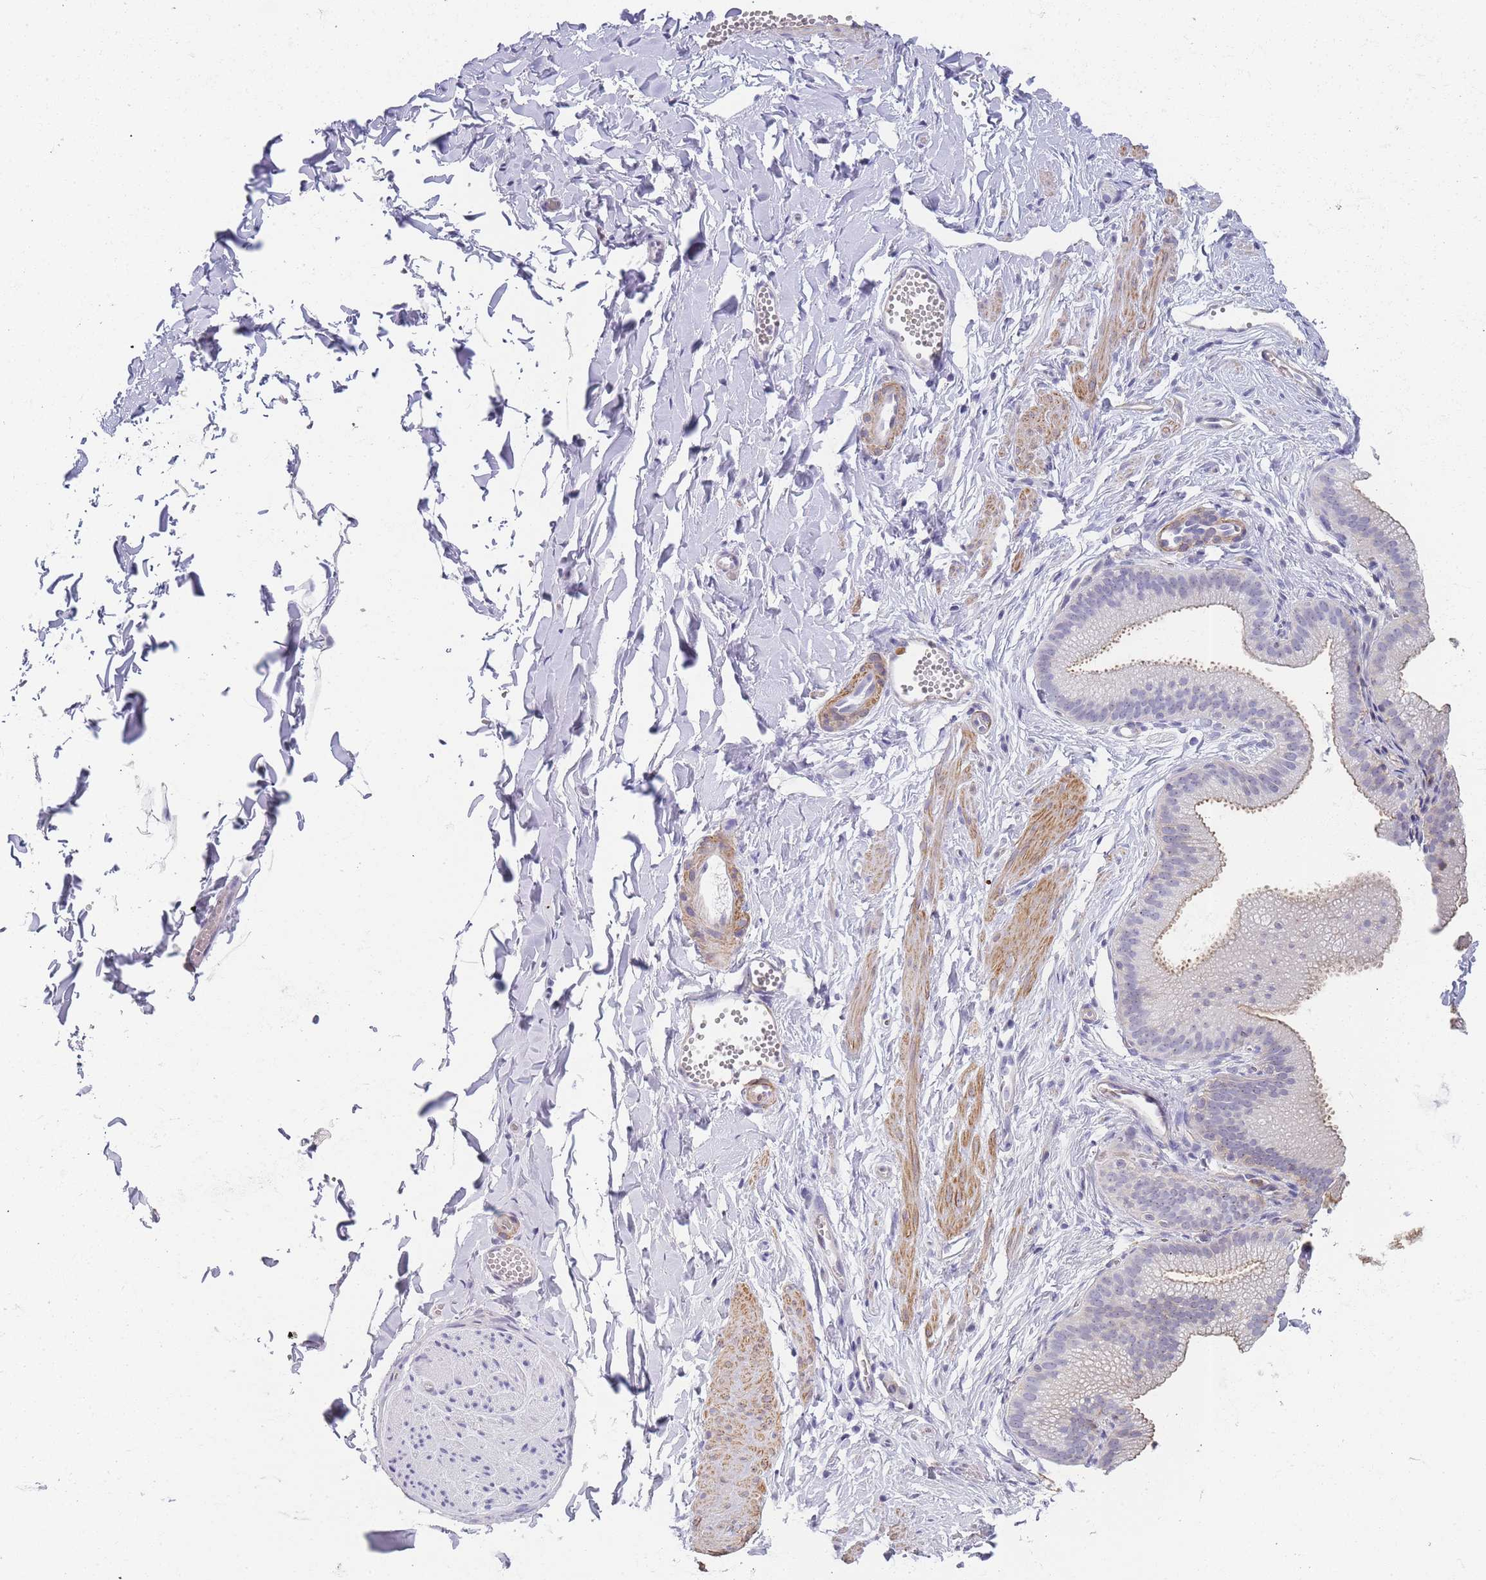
{"staining": {"intensity": "negative", "quantity": "none", "location": "none"}, "tissue": "adipose tissue", "cell_type": "Adipocytes", "image_type": "normal", "snomed": [{"axis": "morphology", "description": "Normal tissue, NOS"}, {"axis": "topography", "description": "Gallbladder"}, {"axis": "topography", "description": "Peripheral nerve tissue"}], "caption": "This is an immunohistochemistry photomicrograph of unremarkable human adipose tissue. There is no expression in adipocytes.", "gene": "NOP14", "patient": {"sex": "male", "age": 38}}